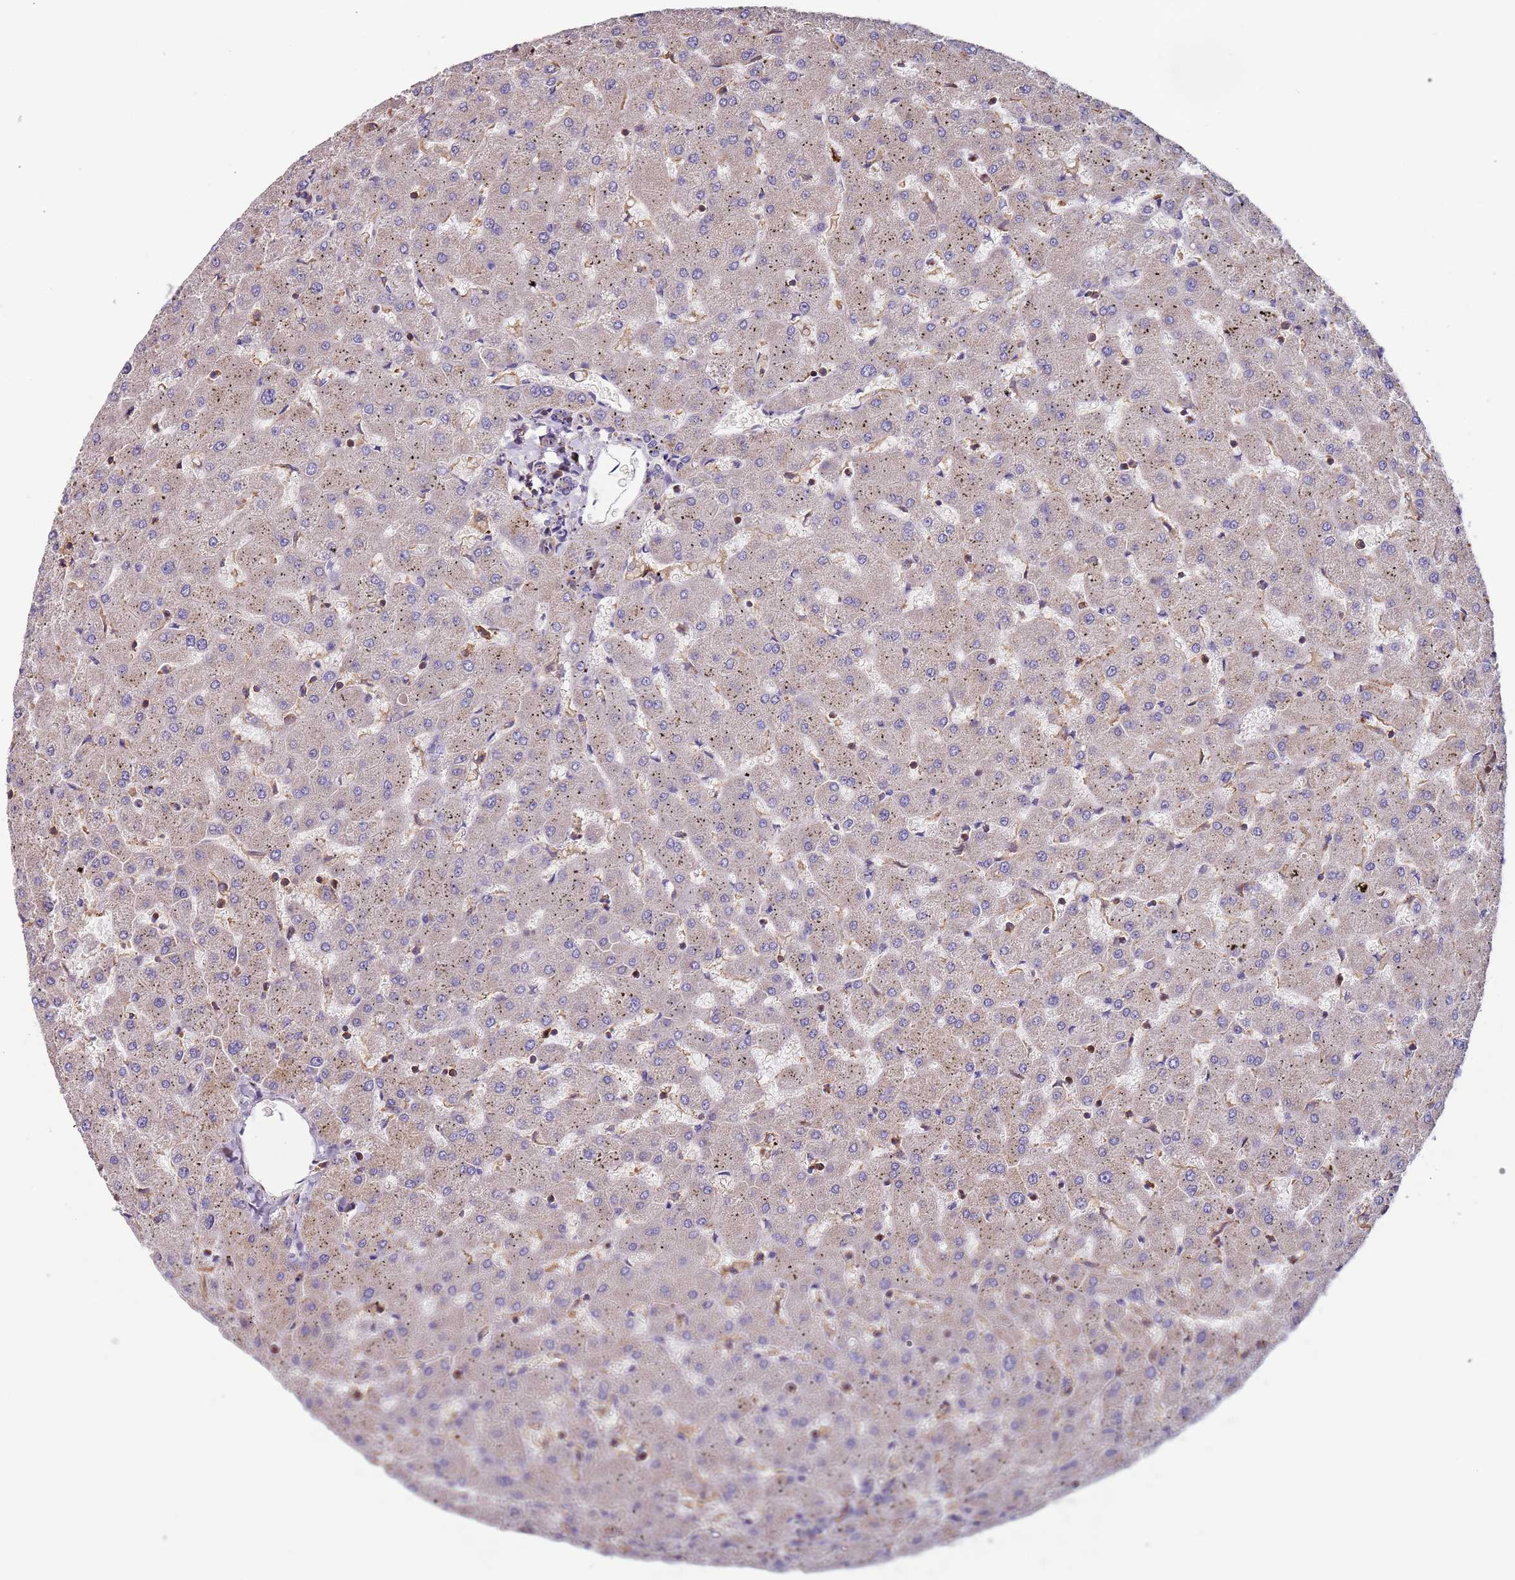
{"staining": {"intensity": "negative", "quantity": "none", "location": "none"}, "tissue": "liver", "cell_type": "Cholangiocytes", "image_type": "normal", "snomed": [{"axis": "morphology", "description": "Normal tissue, NOS"}, {"axis": "topography", "description": "Liver"}], "caption": "DAB immunohistochemical staining of normal human liver displays no significant staining in cholangiocytes.", "gene": "SYT4", "patient": {"sex": "female", "age": 63}}